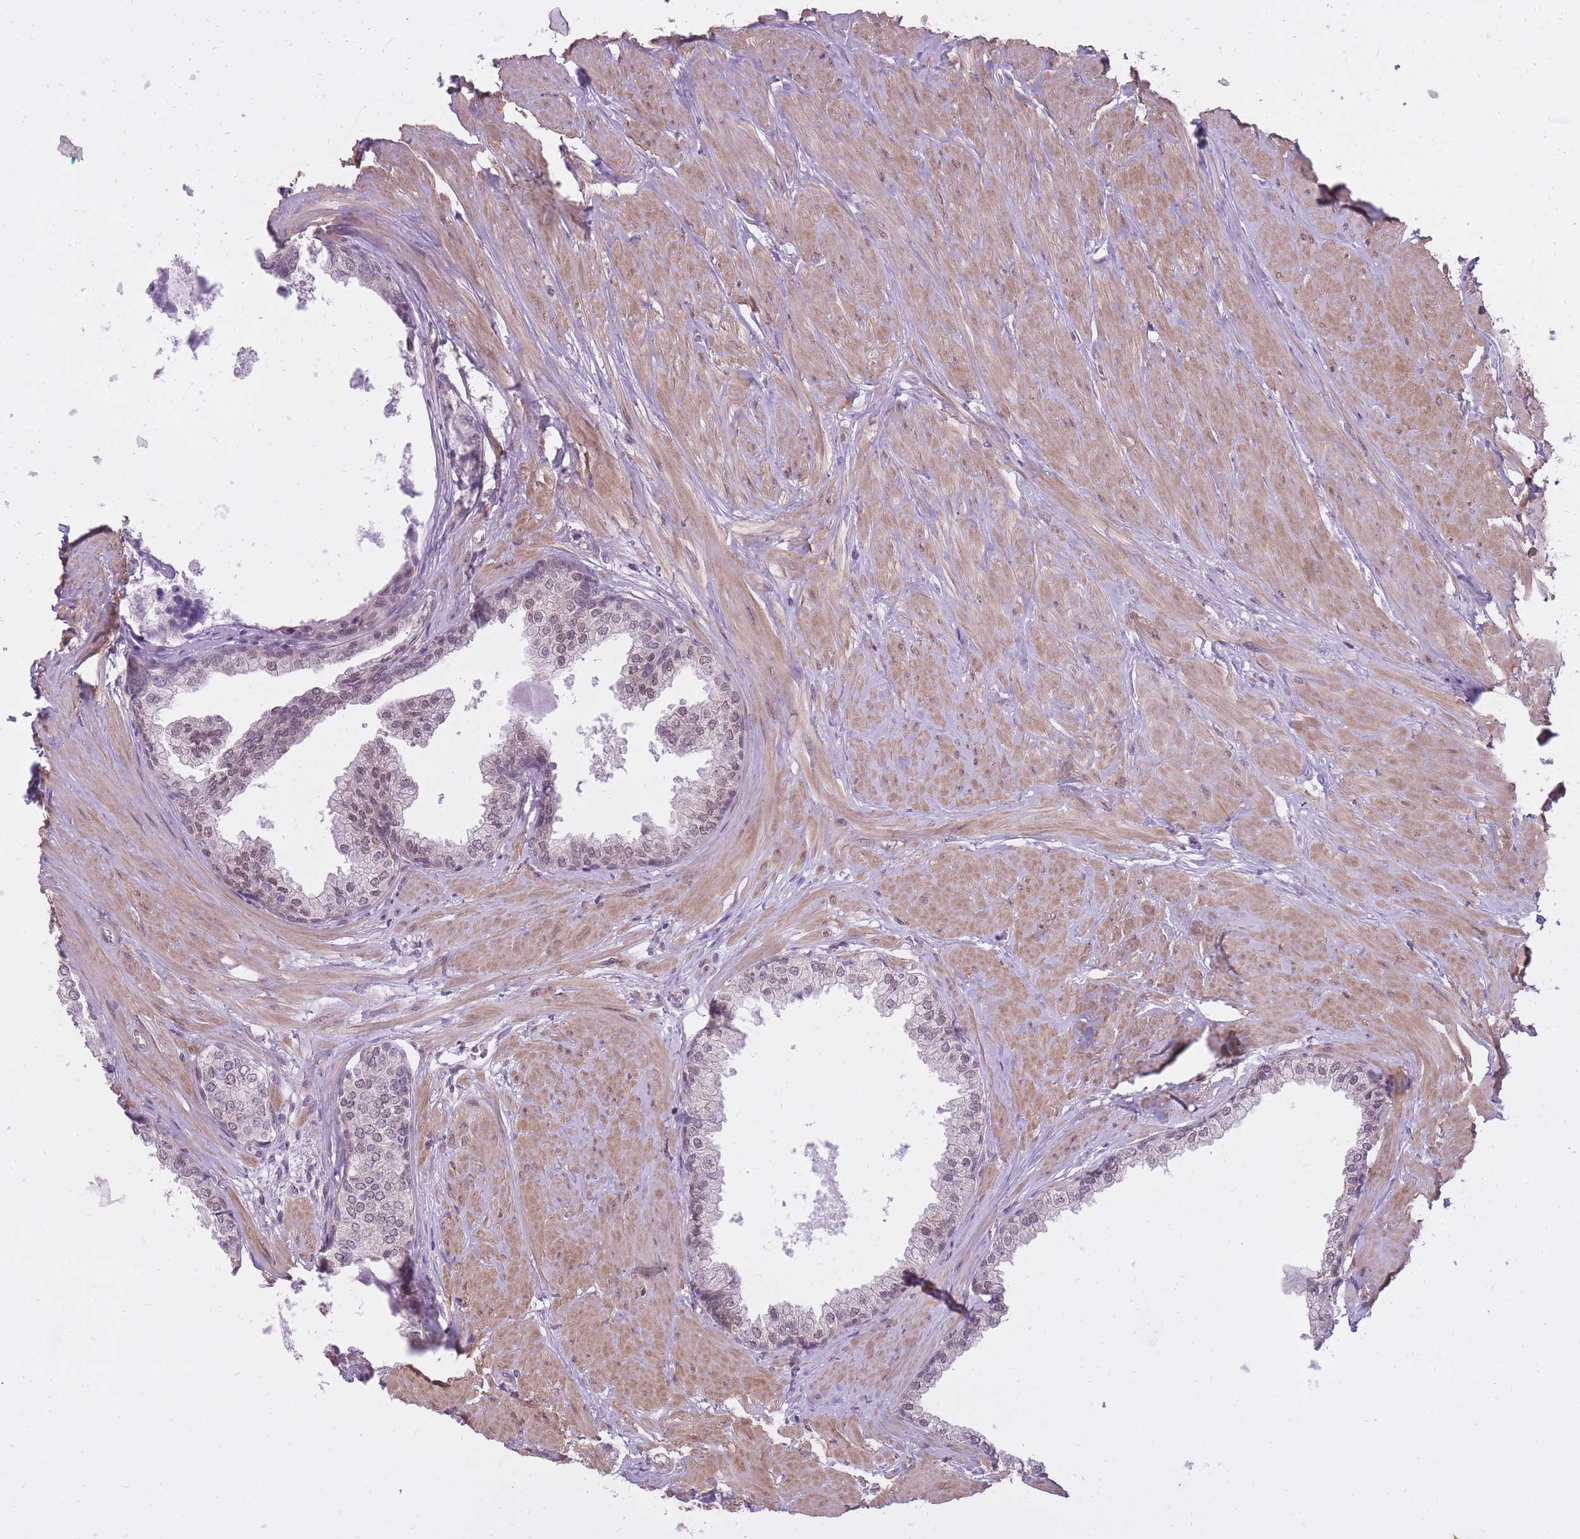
{"staining": {"intensity": "weak", "quantity": "25%-75%", "location": "nuclear"}, "tissue": "prostate", "cell_type": "Glandular cells", "image_type": "normal", "snomed": [{"axis": "morphology", "description": "Normal tissue, NOS"}, {"axis": "topography", "description": "Prostate"}], "caption": "Immunohistochemistry micrograph of benign human prostate stained for a protein (brown), which demonstrates low levels of weak nuclear expression in approximately 25%-75% of glandular cells.", "gene": "TIGD1", "patient": {"sex": "male", "age": 48}}